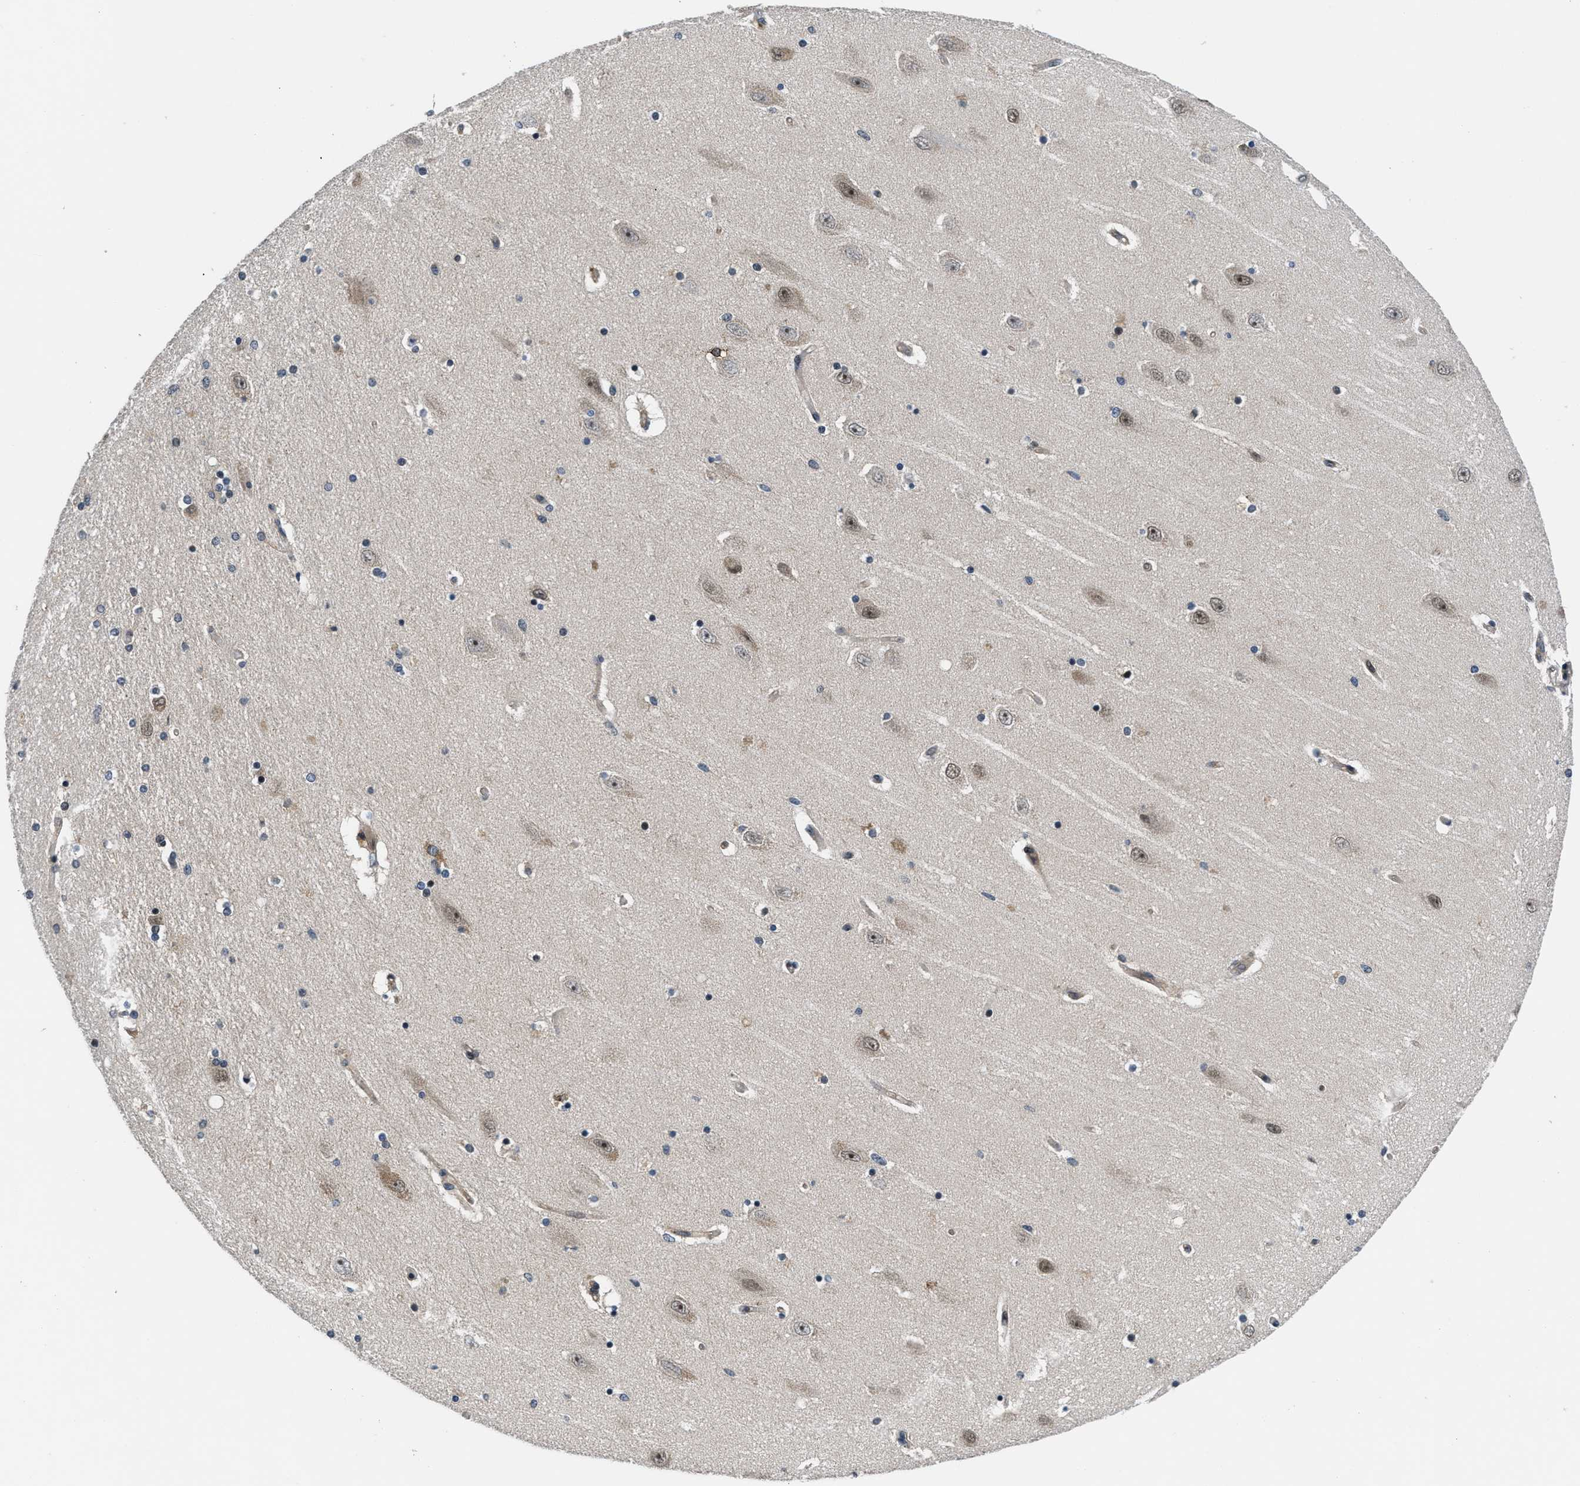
{"staining": {"intensity": "weak", "quantity": "<25%", "location": "cytoplasmic/membranous"}, "tissue": "hippocampus", "cell_type": "Glial cells", "image_type": "normal", "snomed": [{"axis": "morphology", "description": "Normal tissue, NOS"}, {"axis": "topography", "description": "Hippocampus"}], "caption": "DAB immunohistochemical staining of normal hippocampus shows no significant positivity in glial cells.", "gene": "SETD5", "patient": {"sex": "female", "age": 54}}